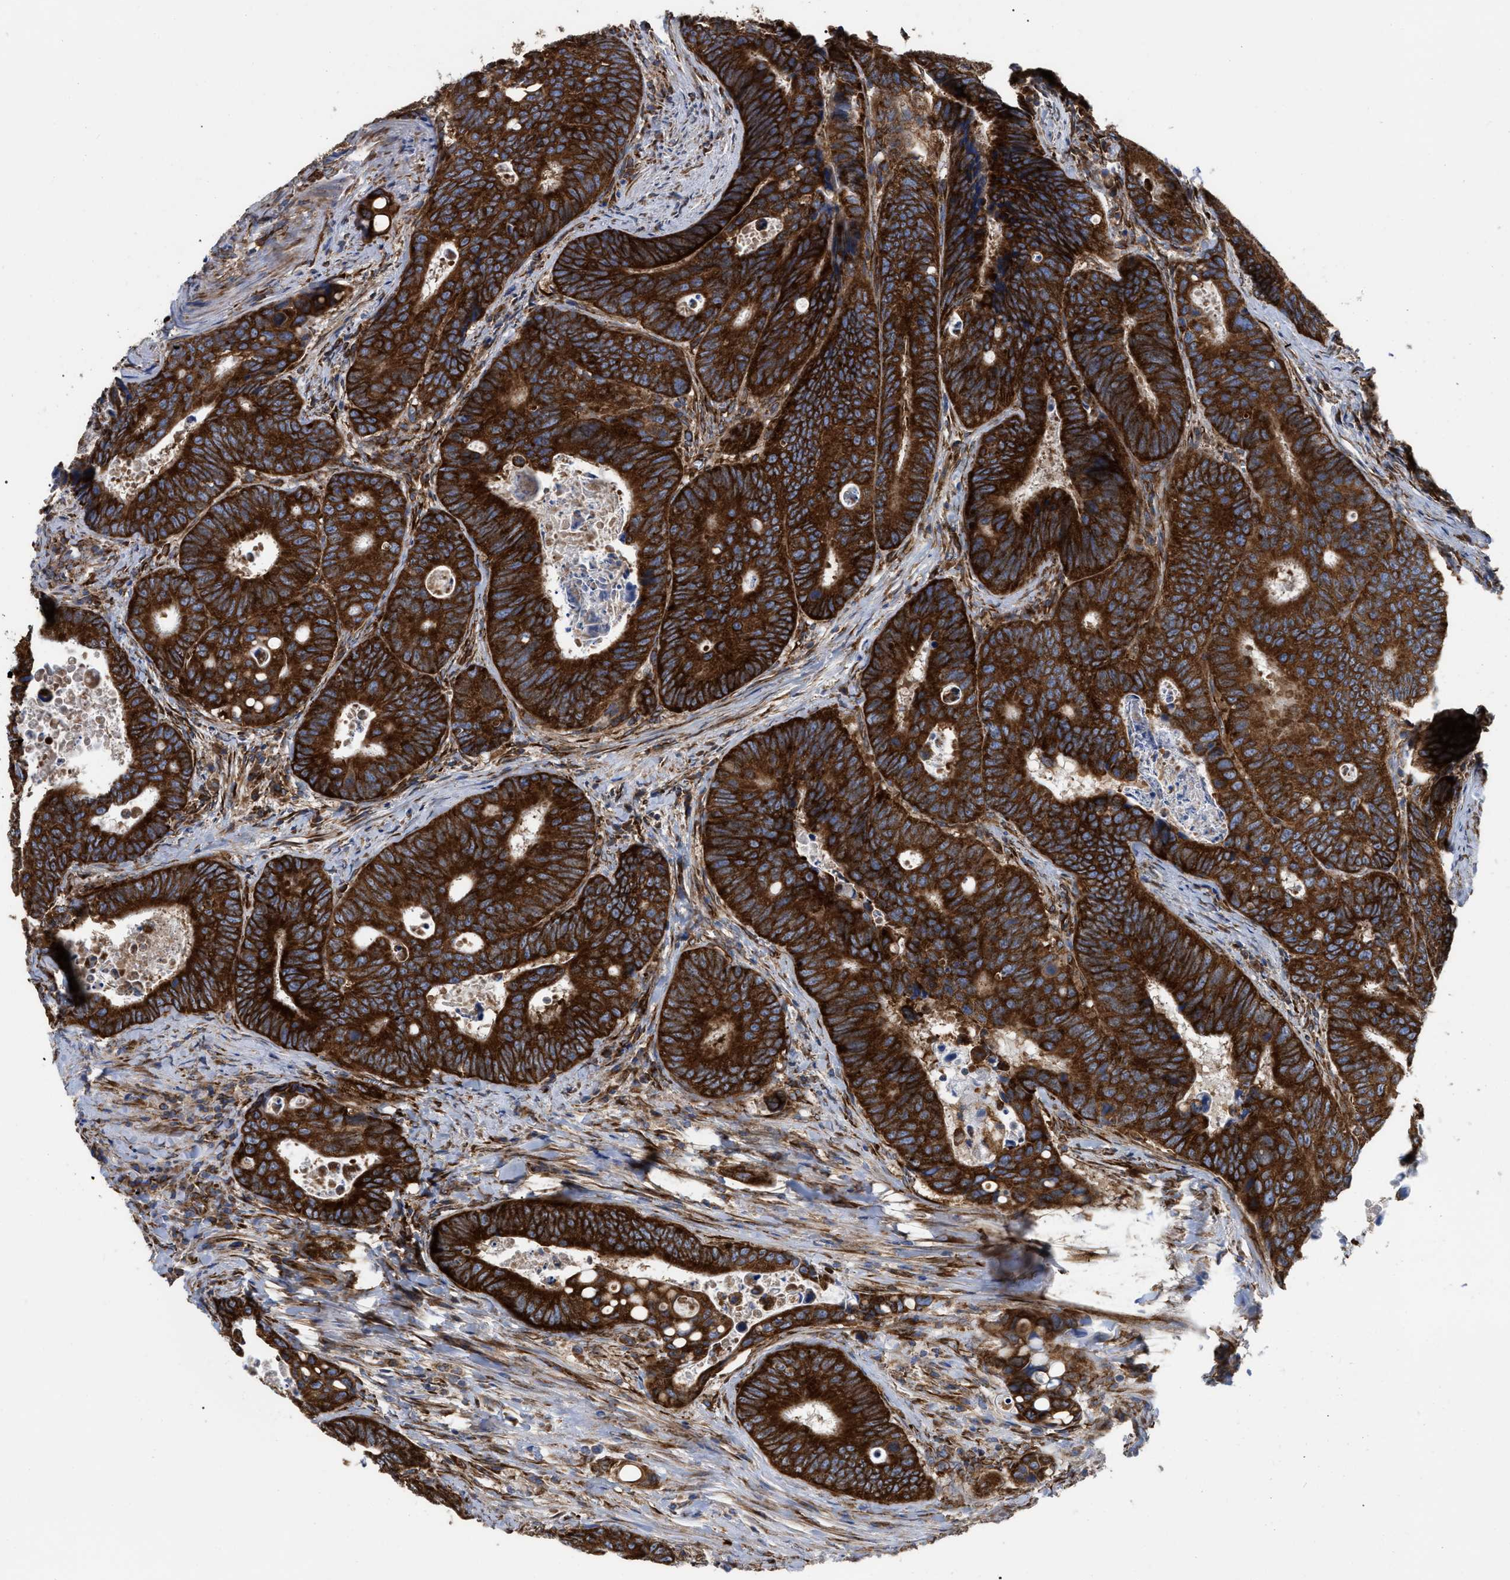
{"staining": {"intensity": "strong", "quantity": ">75%", "location": "cytoplasmic/membranous"}, "tissue": "colorectal cancer", "cell_type": "Tumor cells", "image_type": "cancer", "snomed": [{"axis": "morphology", "description": "Inflammation, NOS"}, {"axis": "morphology", "description": "Adenocarcinoma, NOS"}, {"axis": "topography", "description": "Colon"}], "caption": "This is an image of IHC staining of colorectal adenocarcinoma, which shows strong positivity in the cytoplasmic/membranous of tumor cells.", "gene": "FAM120A", "patient": {"sex": "male", "age": 72}}